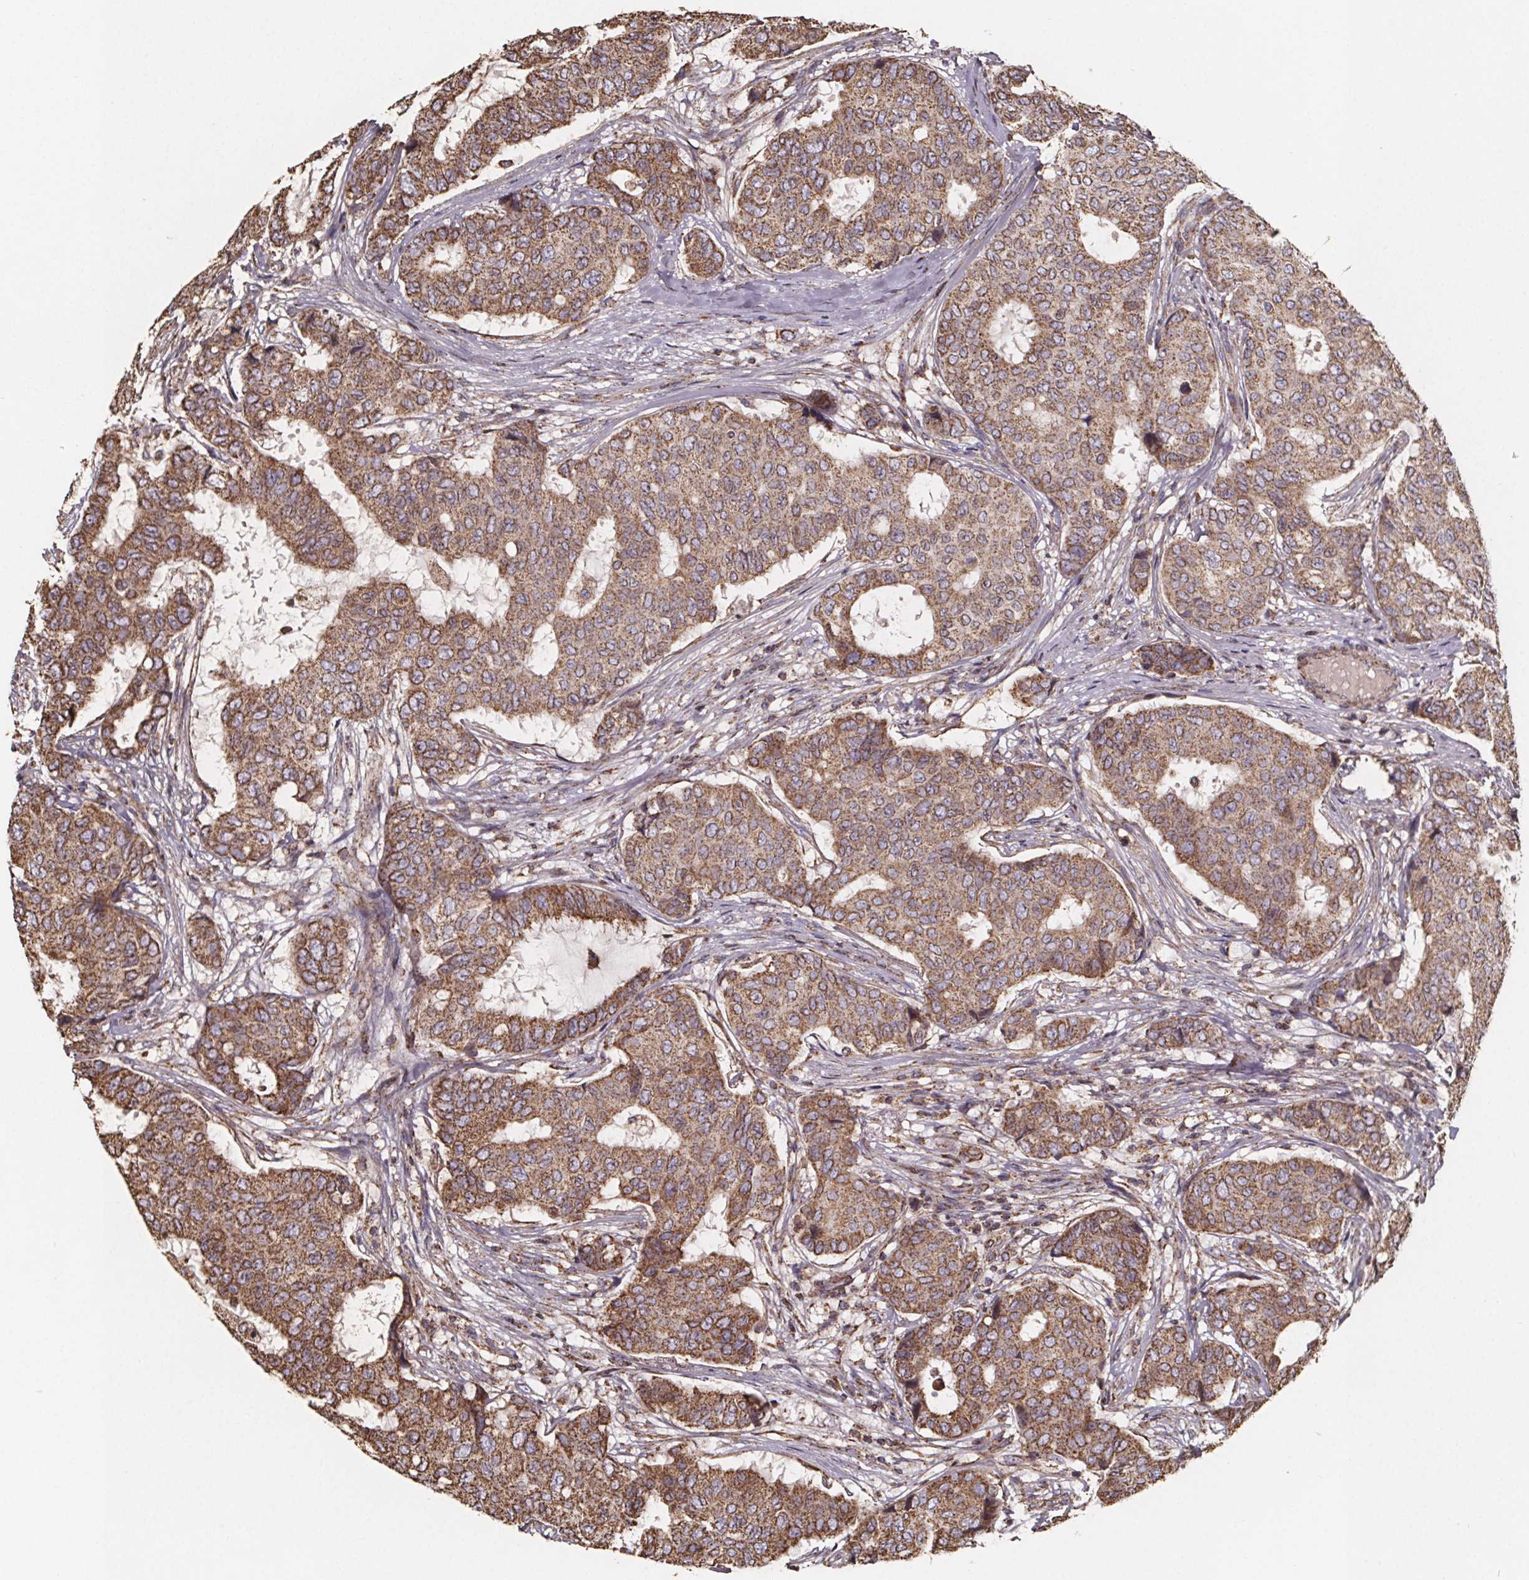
{"staining": {"intensity": "moderate", "quantity": ">75%", "location": "cytoplasmic/membranous"}, "tissue": "breast cancer", "cell_type": "Tumor cells", "image_type": "cancer", "snomed": [{"axis": "morphology", "description": "Duct carcinoma"}, {"axis": "topography", "description": "Breast"}], "caption": "About >75% of tumor cells in breast invasive ductal carcinoma show moderate cytoplasmic/membranous protein staining as visualized by brown immunohistochemical staining.", "gene": "SLC35D2", "patient": {"sex": "female", "age": 75}}